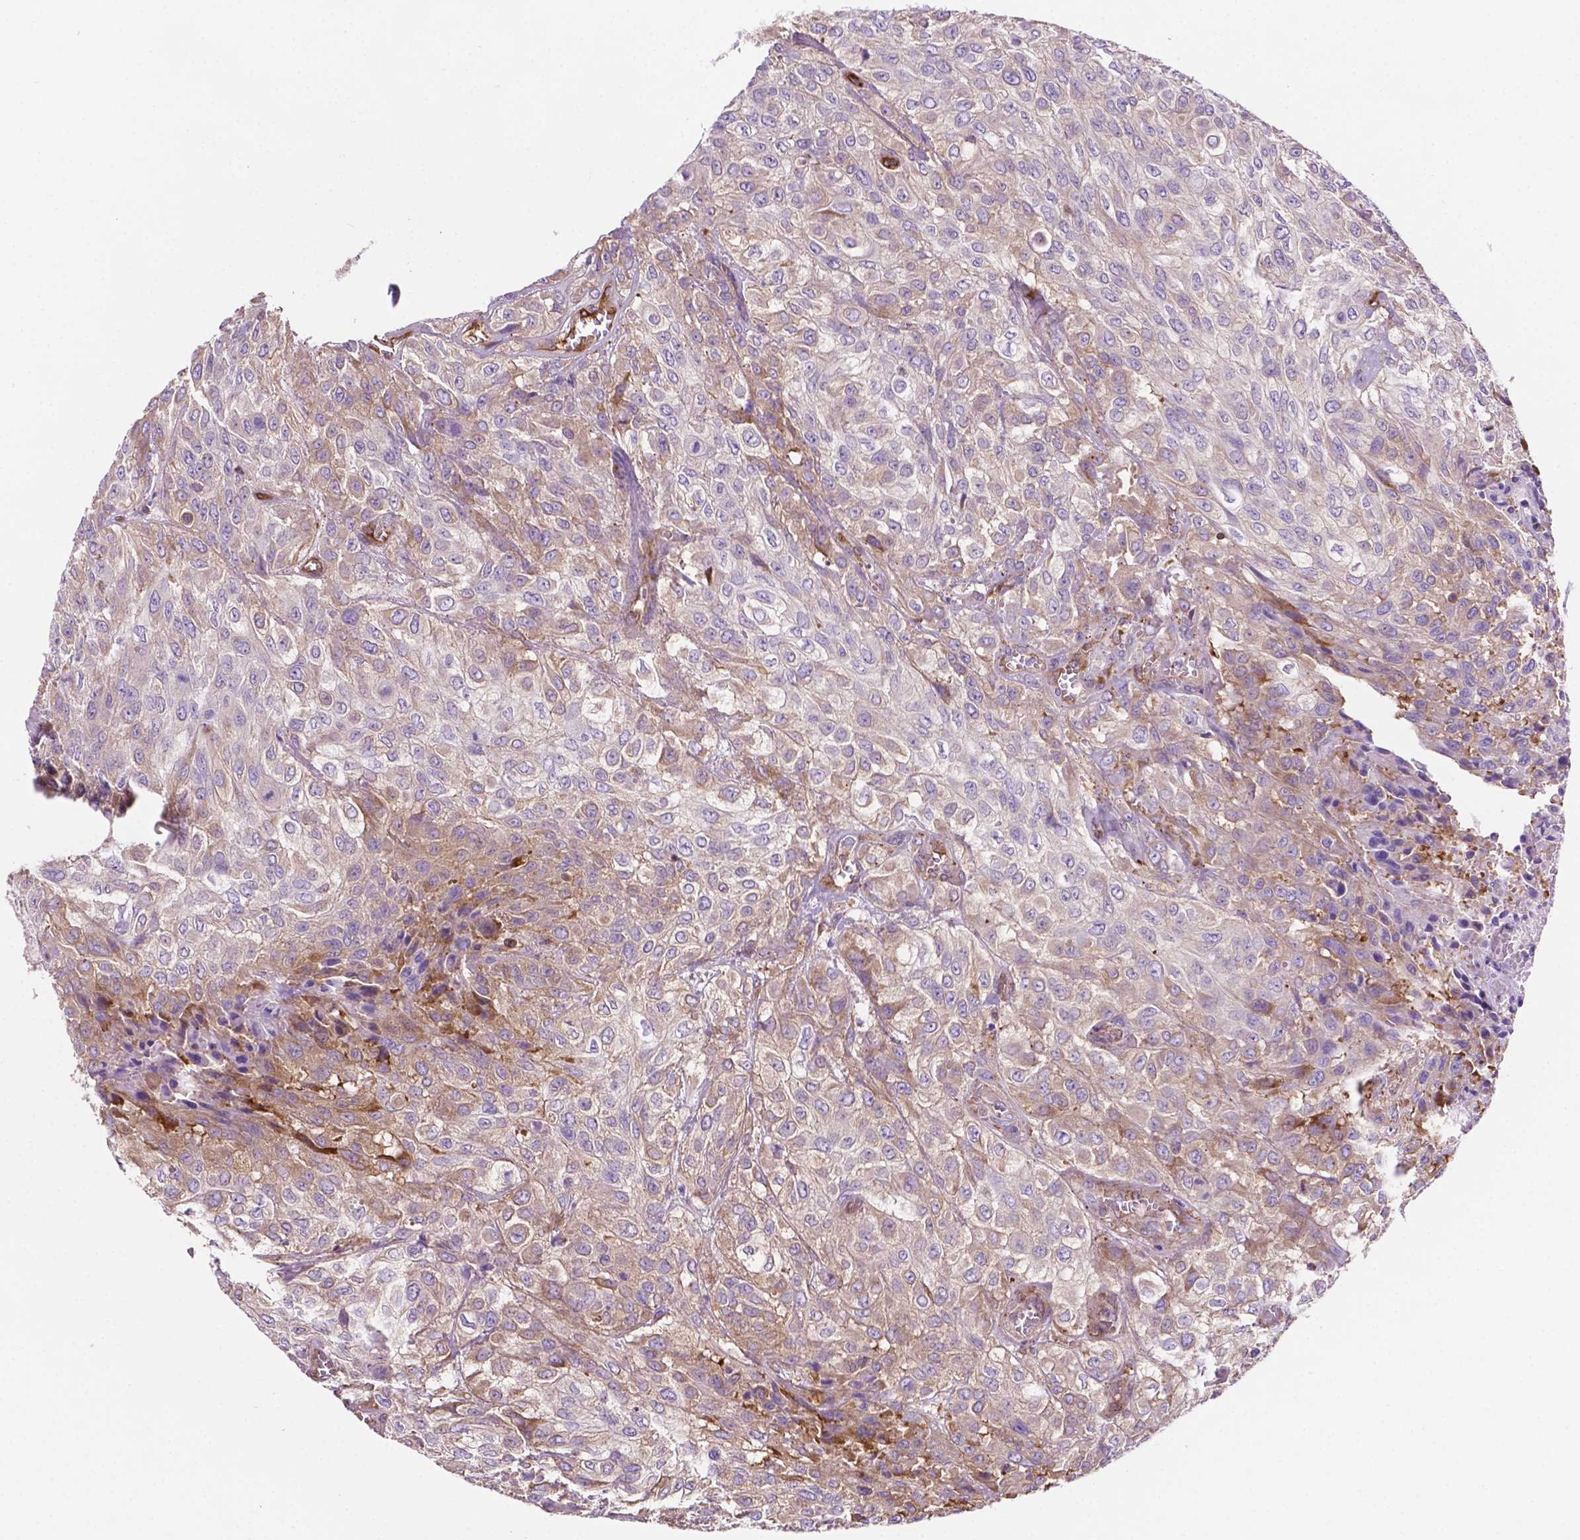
{"staining": {"intensity": "weak", "quantity": "<25%", "location": "cytoplasmic/membranous"}, "tissue": "urothelial cancer", "cell_type": "Tumor cells", "image_type": "cancer", "snomed": [{"axis": "morphology", "description": "Urothelial carcinoma, High grade"}, {"axis": "topography", "description": "Urinary bladder"}], "caption": "Photomicrograph shows no significant protein positivity in tumor cells of urothelial cancer. (Stains: DAB immunohistochemistry with hematoxylin counter stain, Microscopy: brightfield microscopy at high magnification).", "gene": "DCN", "patient": {"sex": "male", "age": 57}}